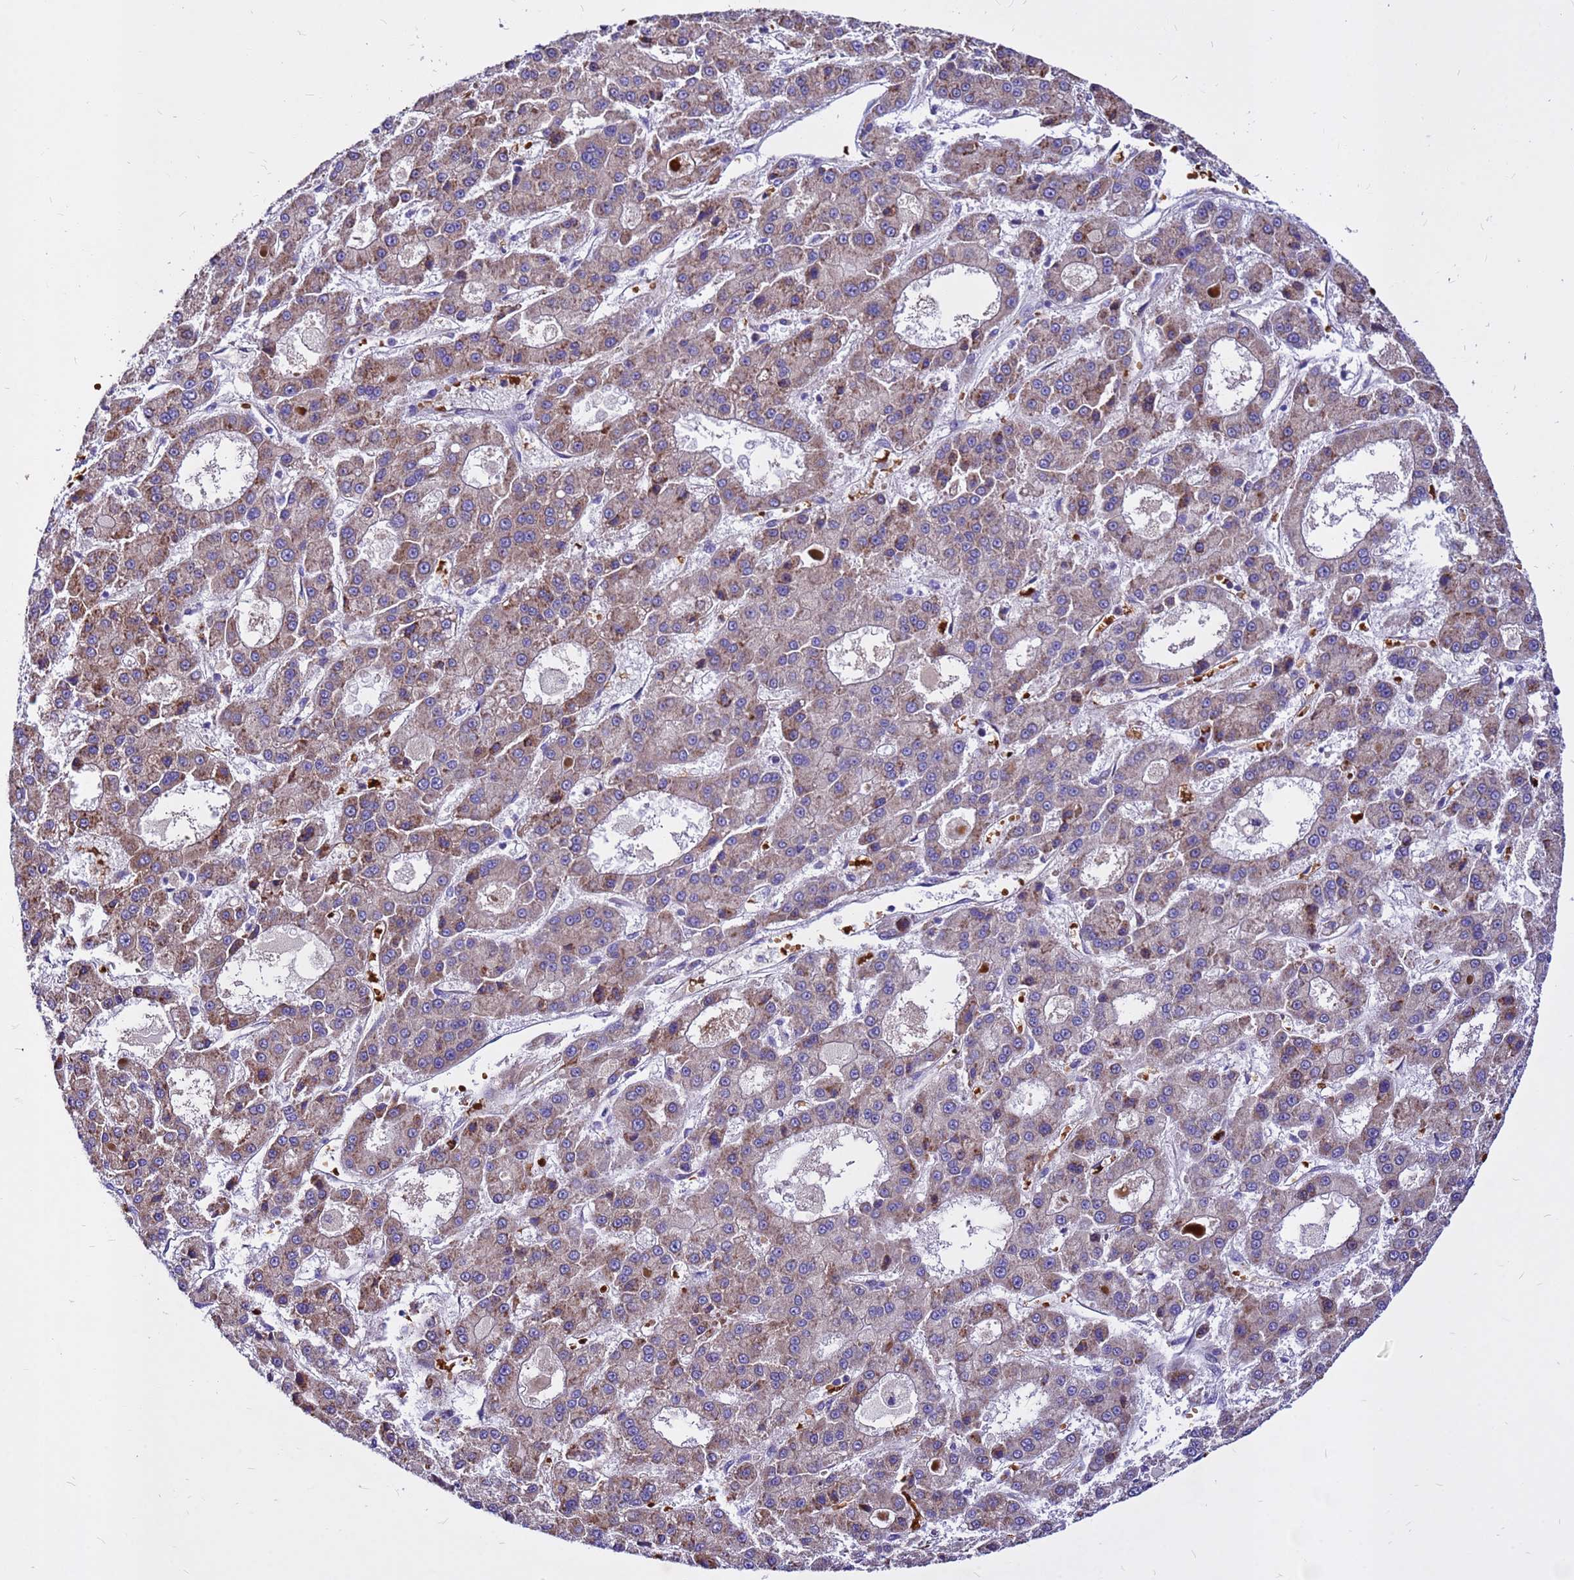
{"staining": {"intensity": "moderate", "quantity": "25%-75%", "location": "cytoplasmic/membranous"}, "tissue": "liver cancer", "cell_type": "Tumor cells", "image_type": "cancer", "snomed": [{"axis": "morphology", "description": "Carcinoma, Hepatocellular, NOS"}, {"axis": "topography", "description": "Liver"}], "caption": "Liver cancer stained with DAB IHC shows medium levels of moderate cytoplasmic/membranous expression in approximately 25%-75% of tumor cells. The protein is stained brown, and the nuclei are stained in blue (DAB (3,3'-diaminobenzidine) IHC with brightfield microscopy, high magnification).", "gene": "ZNF669", "patient": {"sex": "male", "age": 70}}